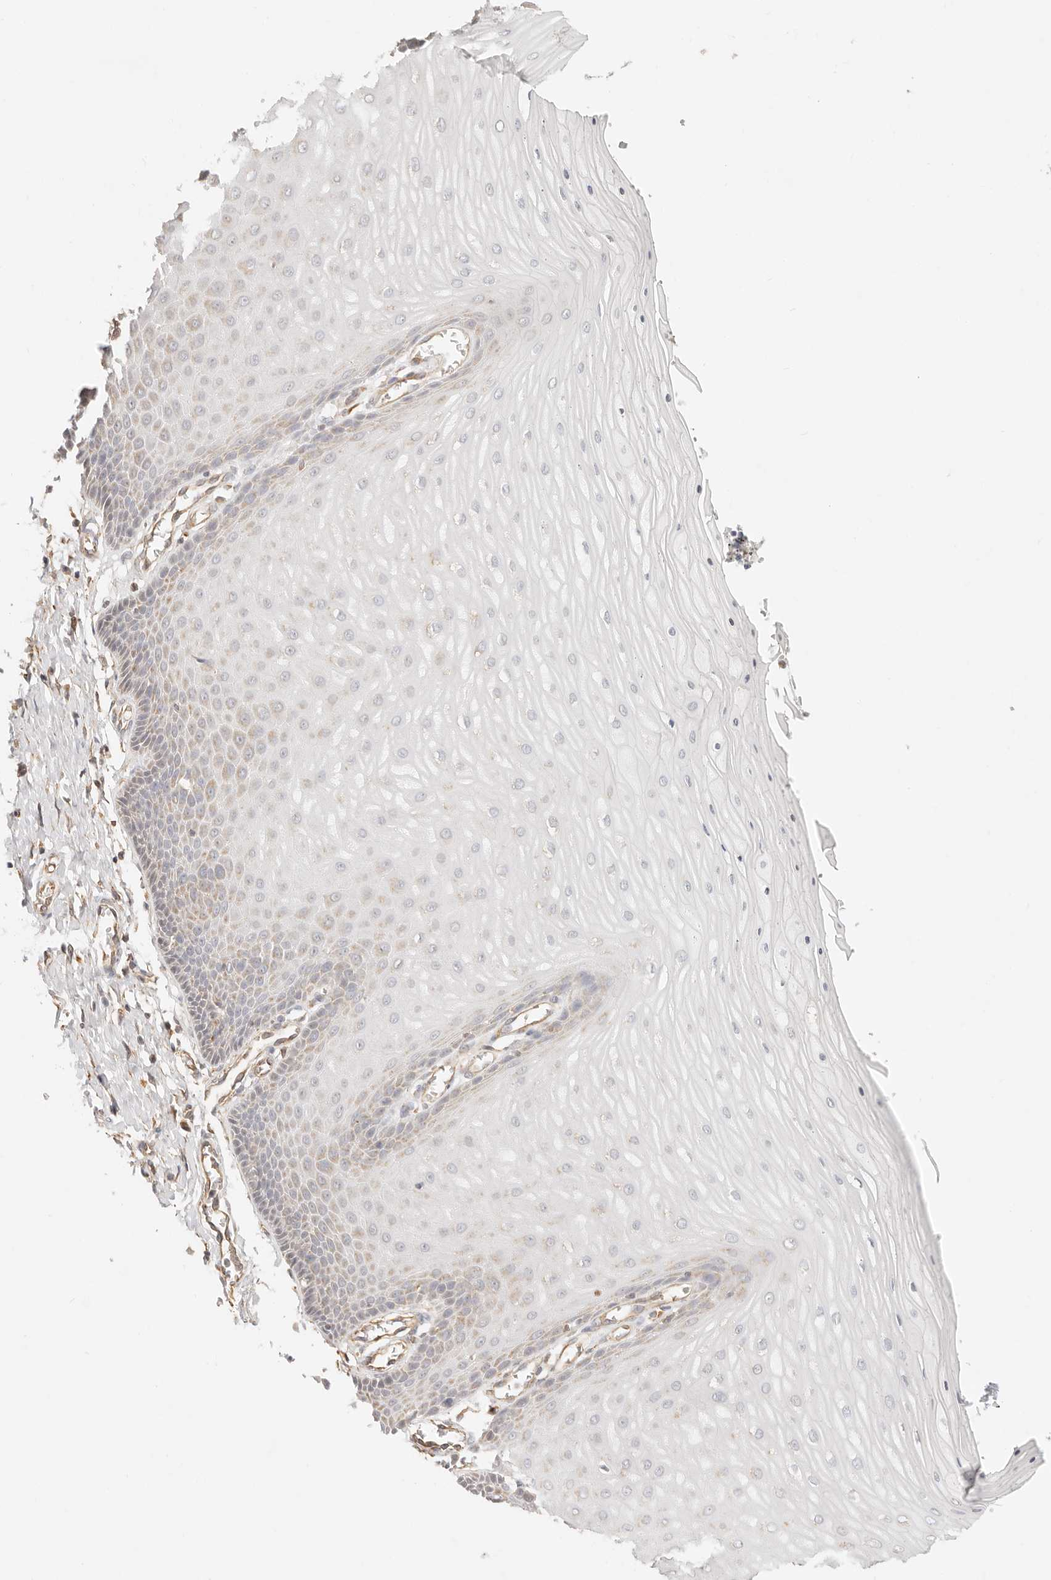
{"staining": {"intensity": "weak", "quantity": "<25%", "location": "cytoplasmic/membranous"}, "tissue": "cervix", "cell_type": "Glandular cells", "image_type": "normal", "snomed": [{"axis": "morphology", "description": "Normal tissue, NOS"}, {"axis": "topography", "description": "Cervix"}], "caption": "Glandular cells are negative for protein expression in unremarkable human cervix. (Brightfield microscopy of DAB (3,3'-diaminobenzidine) immunohistochemistry at high magnification).", "gene": "ZC3H11A", "patient": {"sex": "female", "age": 55}}